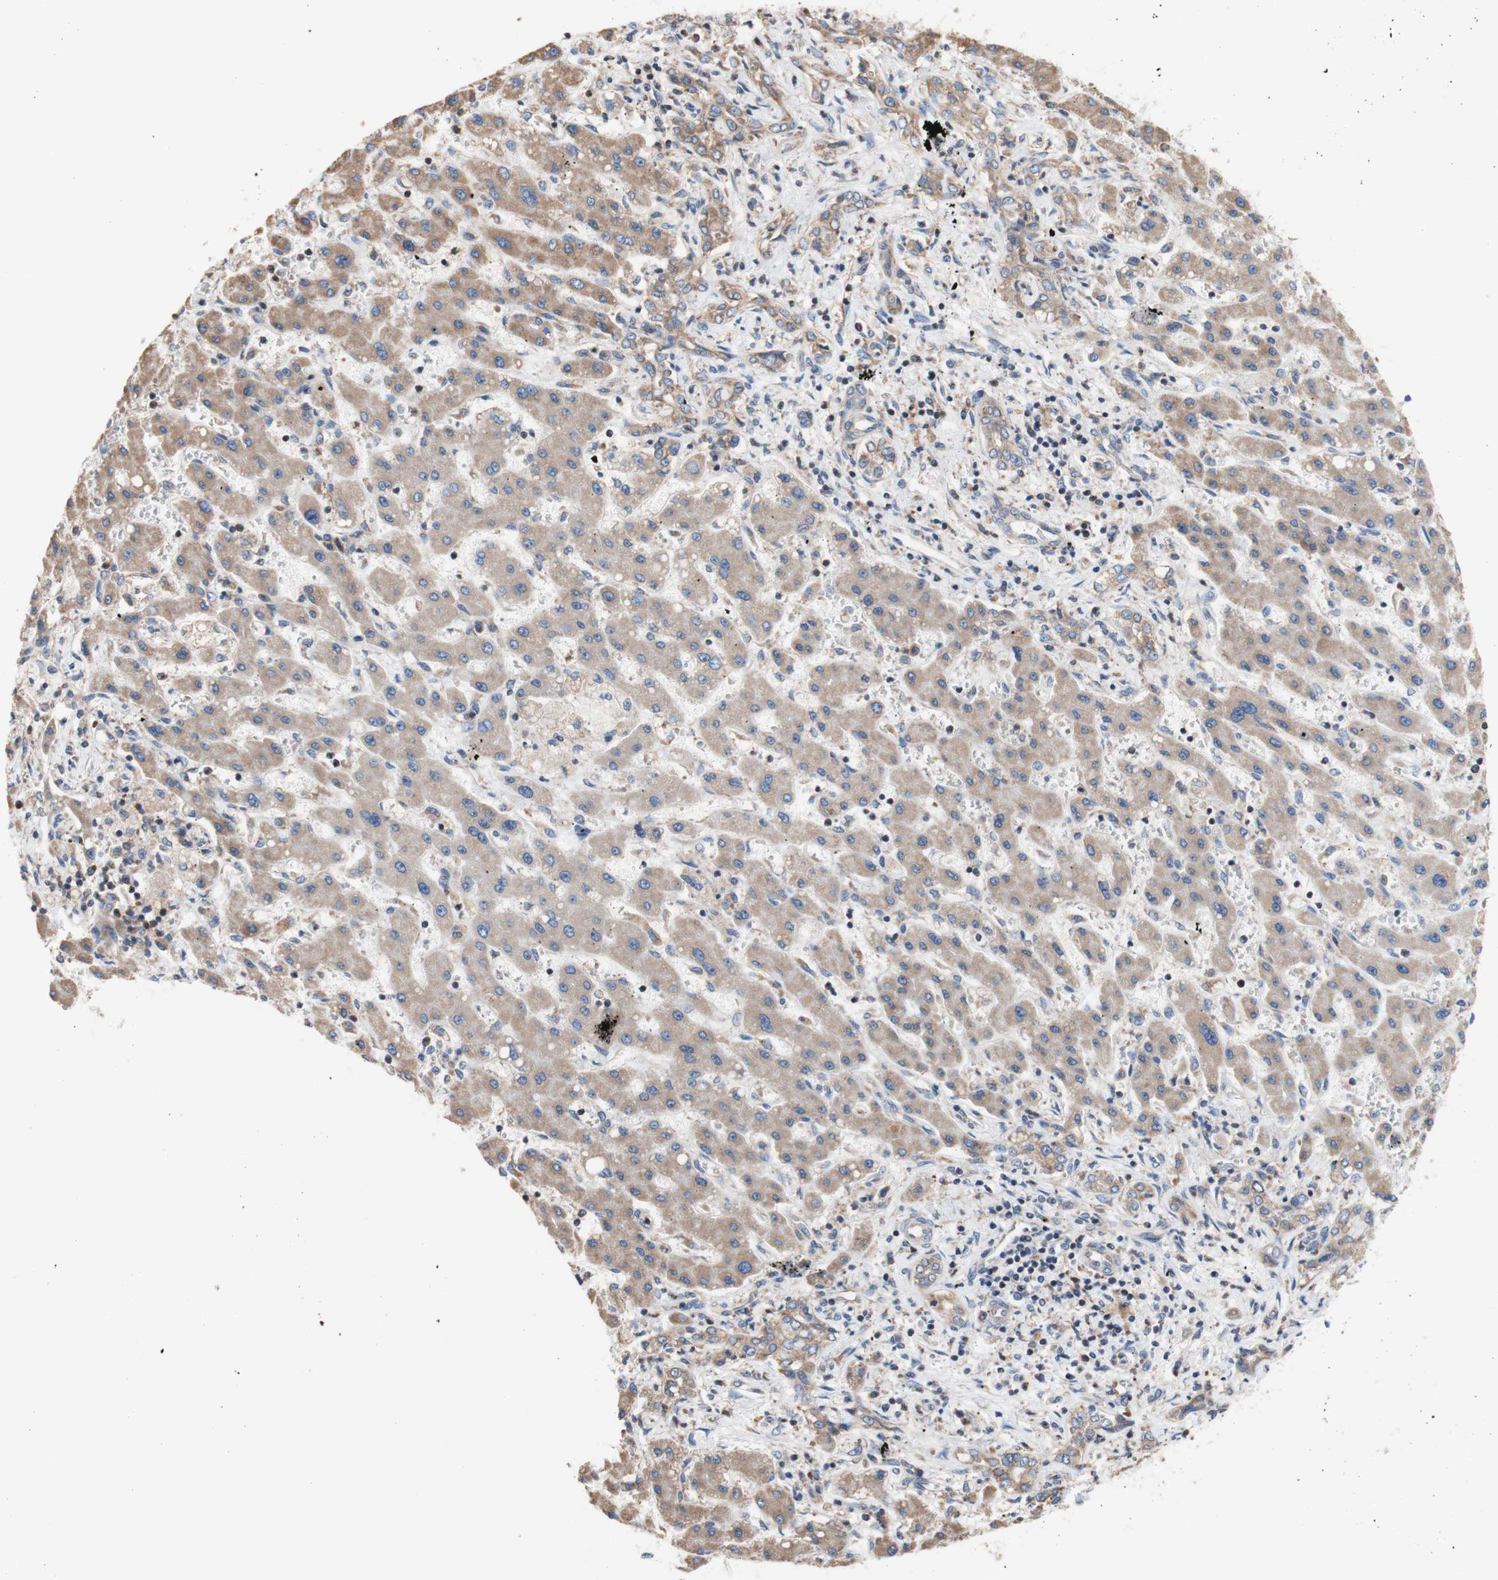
{"staining": {"intensity": "weak", "quantity": ">75%", "location": "cytoplasmic/membranous"}, "tissue": "liver cancer", "cell_type": "Tumor cells", "image_type": "cancer", "snomed": [{"axis": "morphology", "description": "Cholangiocarcinoma"}, {"axis": "topography", "description": "Liver"}], "caption": "Liver cholangiocarcinoma tissue reveals weak cytoplasmic/membranous expression in approximately >75% of tumor cells", "gene": "FMR1", "patient": {"sex": "male", "age": 50}}